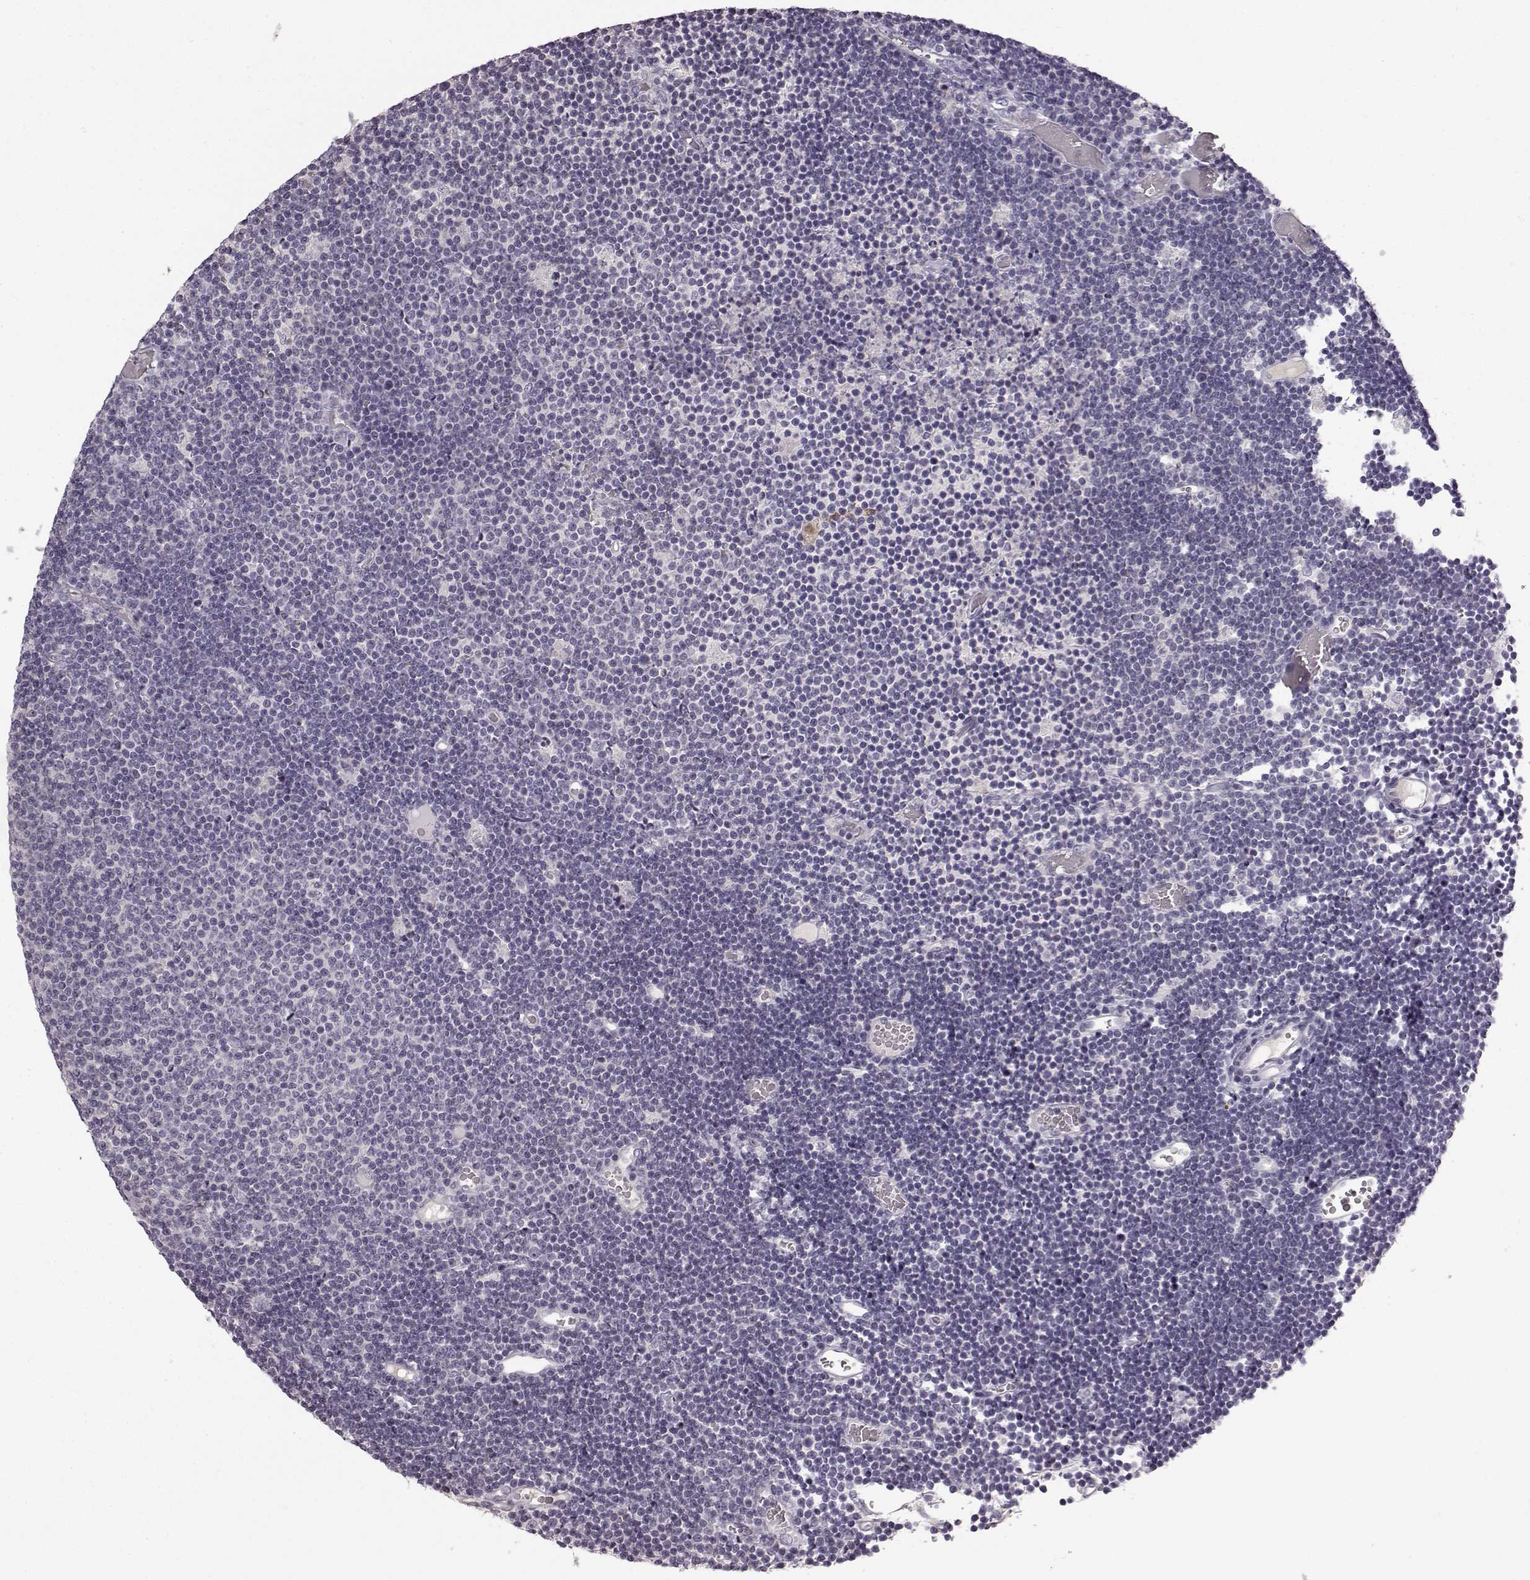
{"staining": {"intensity": "negative", "quantity": "none", "location": "none"}, "tissue": "lymphoma", "cell_type": "Tumor cells", "image_type": "cancer", "snomed": [{"axis": "morphology", "description": "Malignant lymphoma, non-Hodgkin's type, Low grade"}, {"axis": "topography", "description": "Brain"}], "caption": "Photomicrograph shows no protein expression in tumor cells of malignant lymphoma, non-Hodgkin's type (low-grade) tissue.", "gene": "KRT85", "patient": {"sex": "female", "age": 66}}